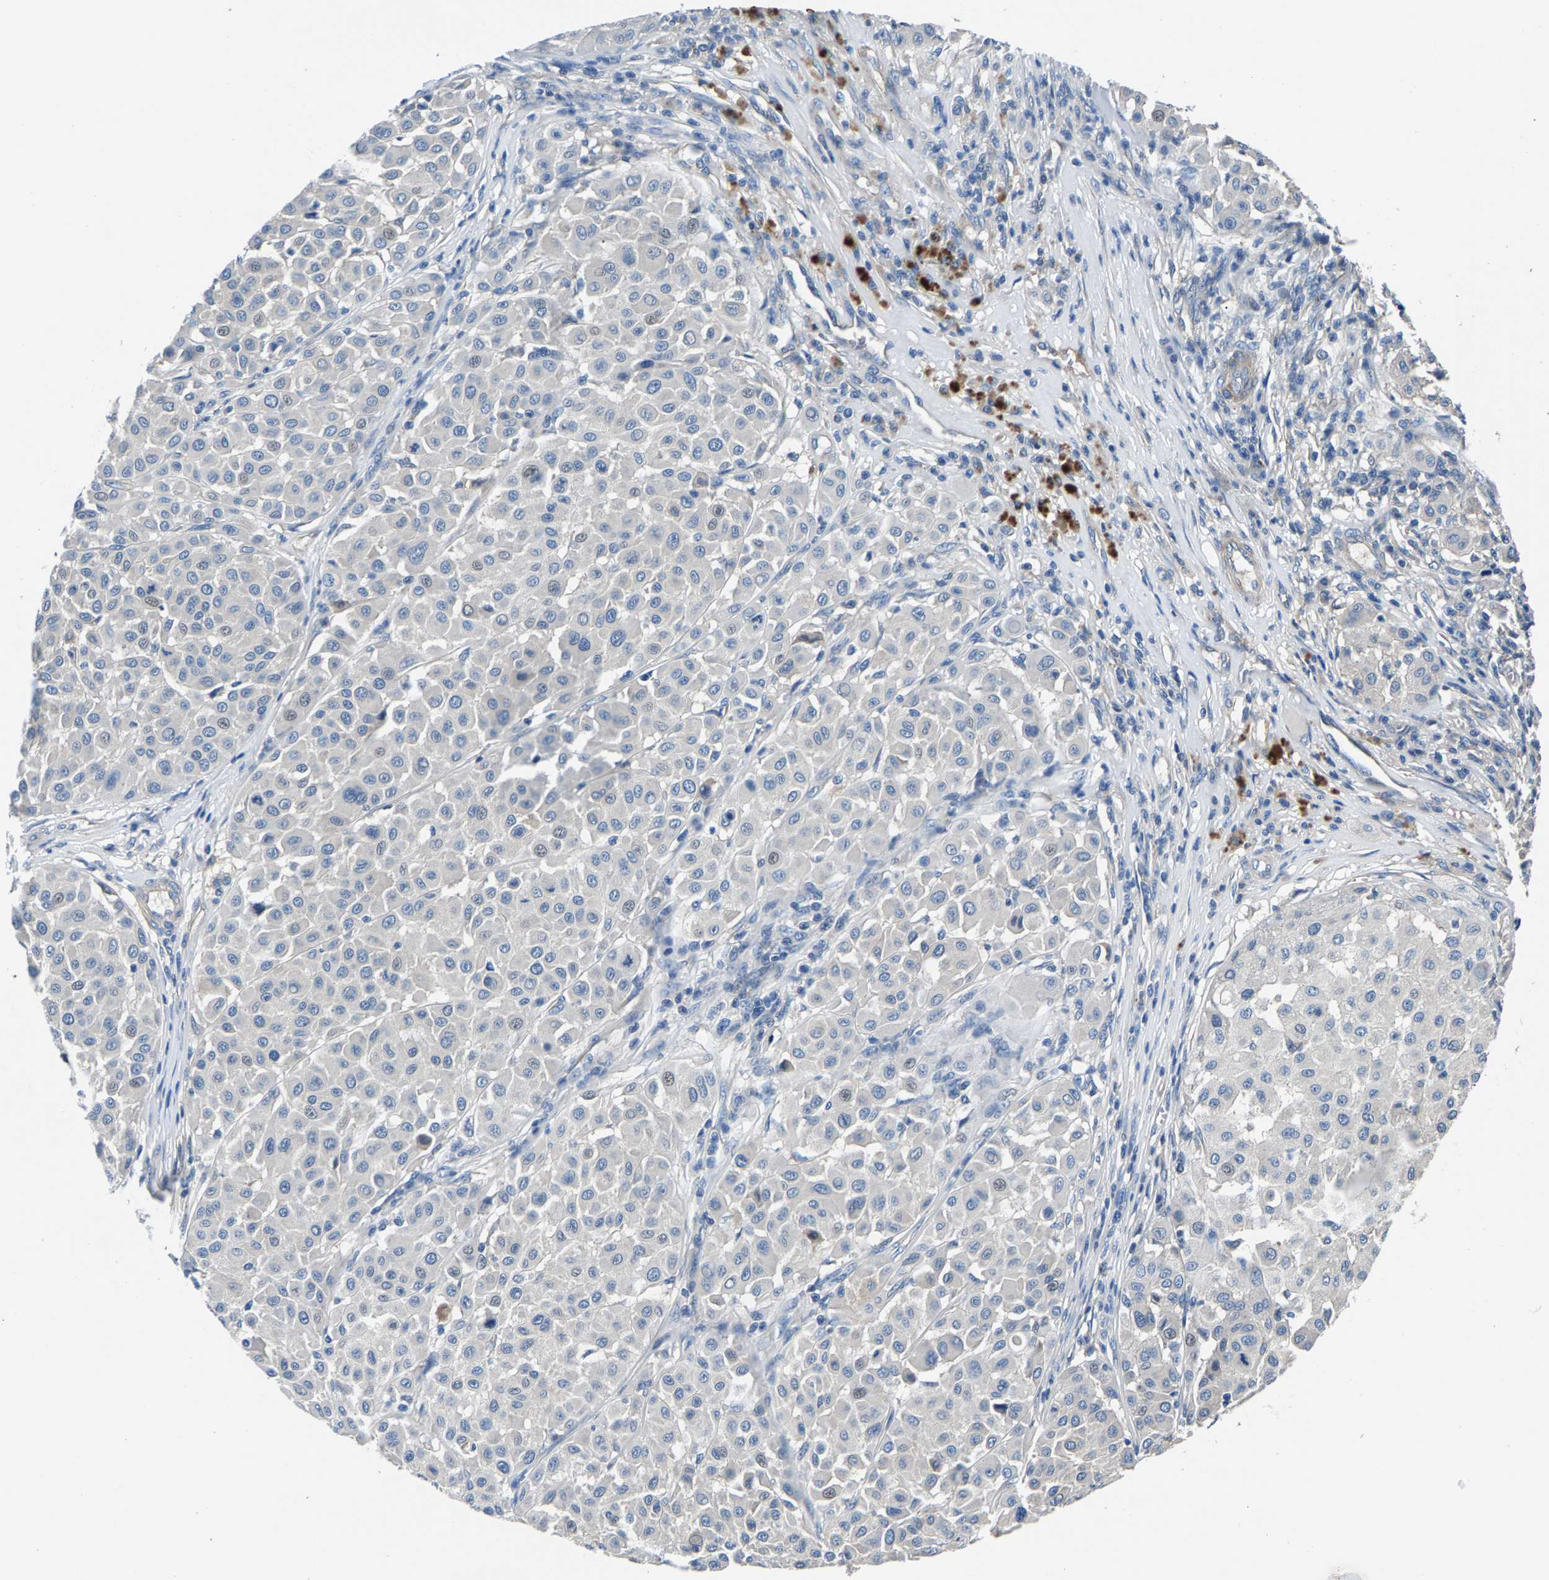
{"staining": {"intensity": "negative", "quantity": "none", "location": "none"}, "tissue": "melanoma", "cell_type": "Tumor cells", "image_type": "cancer", "snomed": [{"axis": "morphology", "description": "Malignant melanoma, Metastatic site"}, {"axis": "topography", "description": "Soft tissue"}], "caption": "Immunohistochemistry (IHC) of malignant melanoma (metastatic site) reveals no staining in tumor cells.", "gene": "CDRT4", "patient": {"sex": "male", "age": 41}}